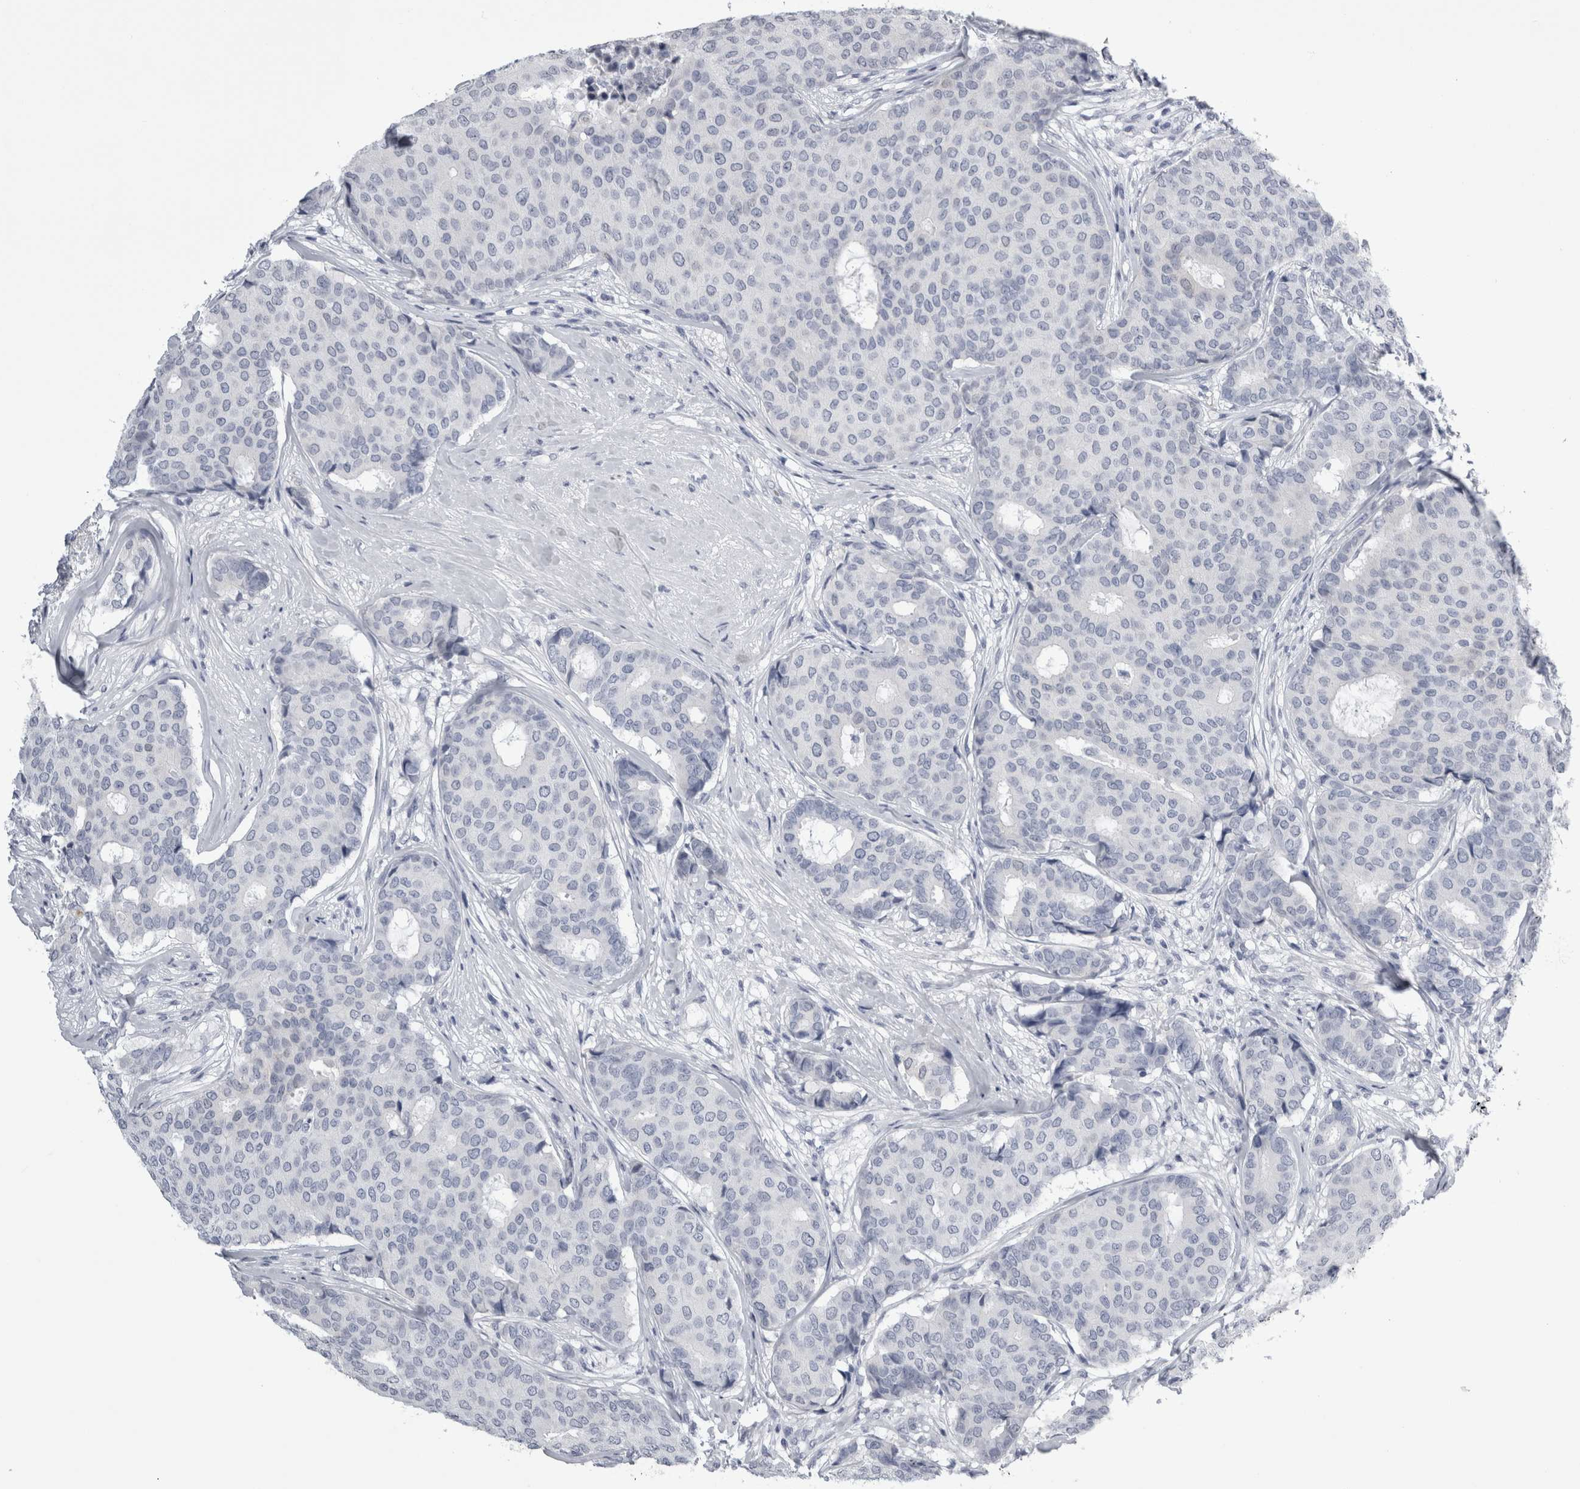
{"staining": {"intensity": "negative", "quantity": "none", "location": "none"}, "tissue": "breast cancer", "cell_type": "Tumor cells", "image_type": "cancer", "snomed": [{"axis": "morphology", "description": "Duct carcinoma"}, {"axis": "topography", "description": "Breast"}], "caption": "Immunohistochemistry (IHC) histopathology image of neoplastic tissue: invasive ductal carcinoma (breast) stained with DAB (3,3'-diaminobenzidine) shows no significant protein staining in tumor cells. (Stains: DAB immunohistochemistry with hematoxylin counter stain, Microscopy: brightfield microscopy at high magnification).", "gene": "ALDH8A1", "patient": {"sex": "female", "age": 75}}